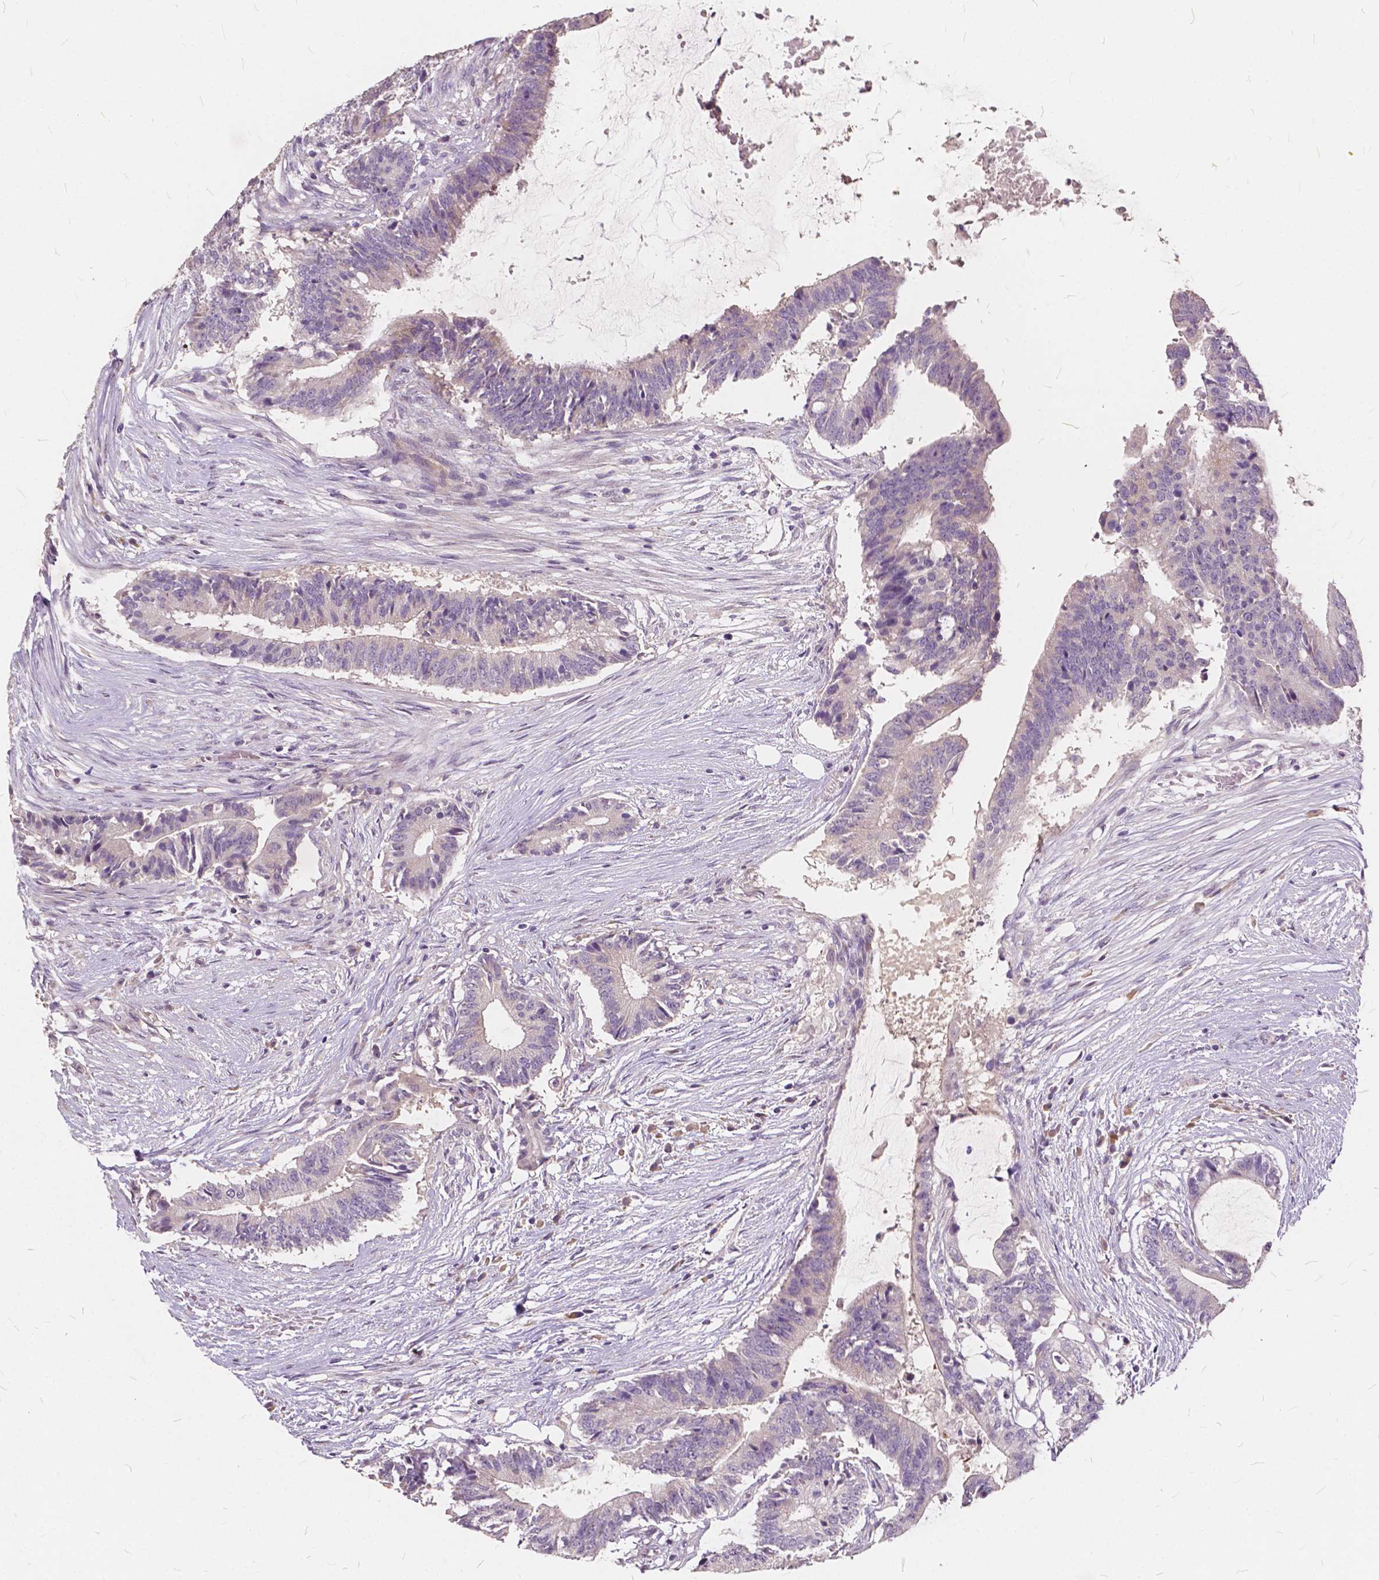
{"staining": {"intensity": "negative", "quantity": "none", "location": "none"}, "tissue": "colorectal cancer", "cell_type": "Tumor cells", "image_type": "cancer", "snomed": [{"axis": "morphology", "description": "Adenocarcinoma, NOS"}, {"axis": "topography", "description": "Colon"}], "caption": "DAB immunohistochemical staining of colorectal cancer (adenocarcinoma) shows no significant positivity in tumor cells.", "gene": "SLC7A8", "patient": {"sex": "female", "age": 43}}